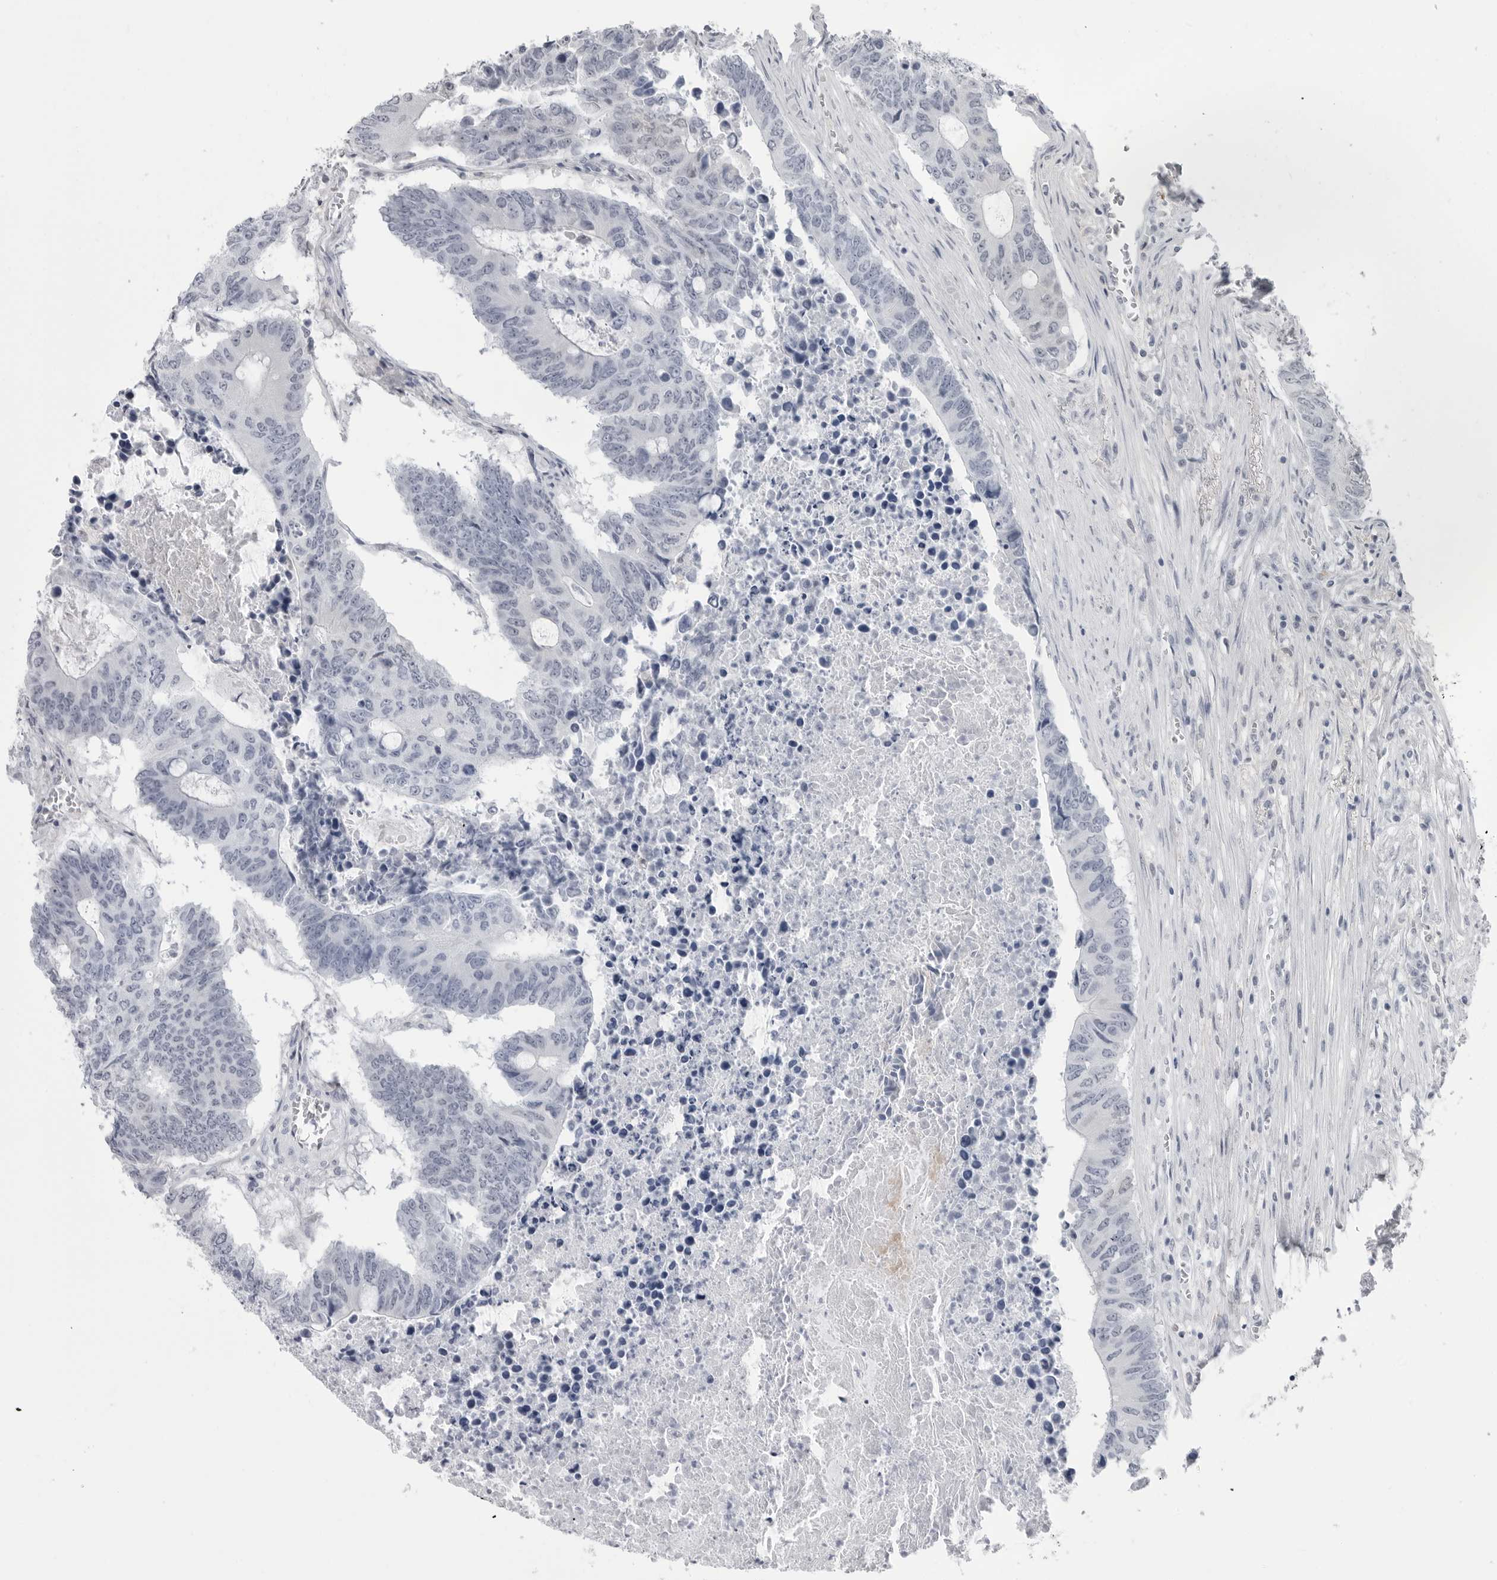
{"staining": {"intensity": "negative", "quantity": "none", "location": "none"}, "tissue": "colorectal cancer", "cell_type": "Tumor cells", "image_type": "cancer", "snomed": [{"axis": "morphology", "description": "Adenocarcinoma, NOS"}, {"axis": "topography", "description": "Colon"}], "caption": "An image of colorectal adenocarcinoma stained for a protein displays no brown staining in tumor cells. (DAB IHC, high magnification).", "gene": "PNPO", "patient": {"sex": "male", "age": 87}}